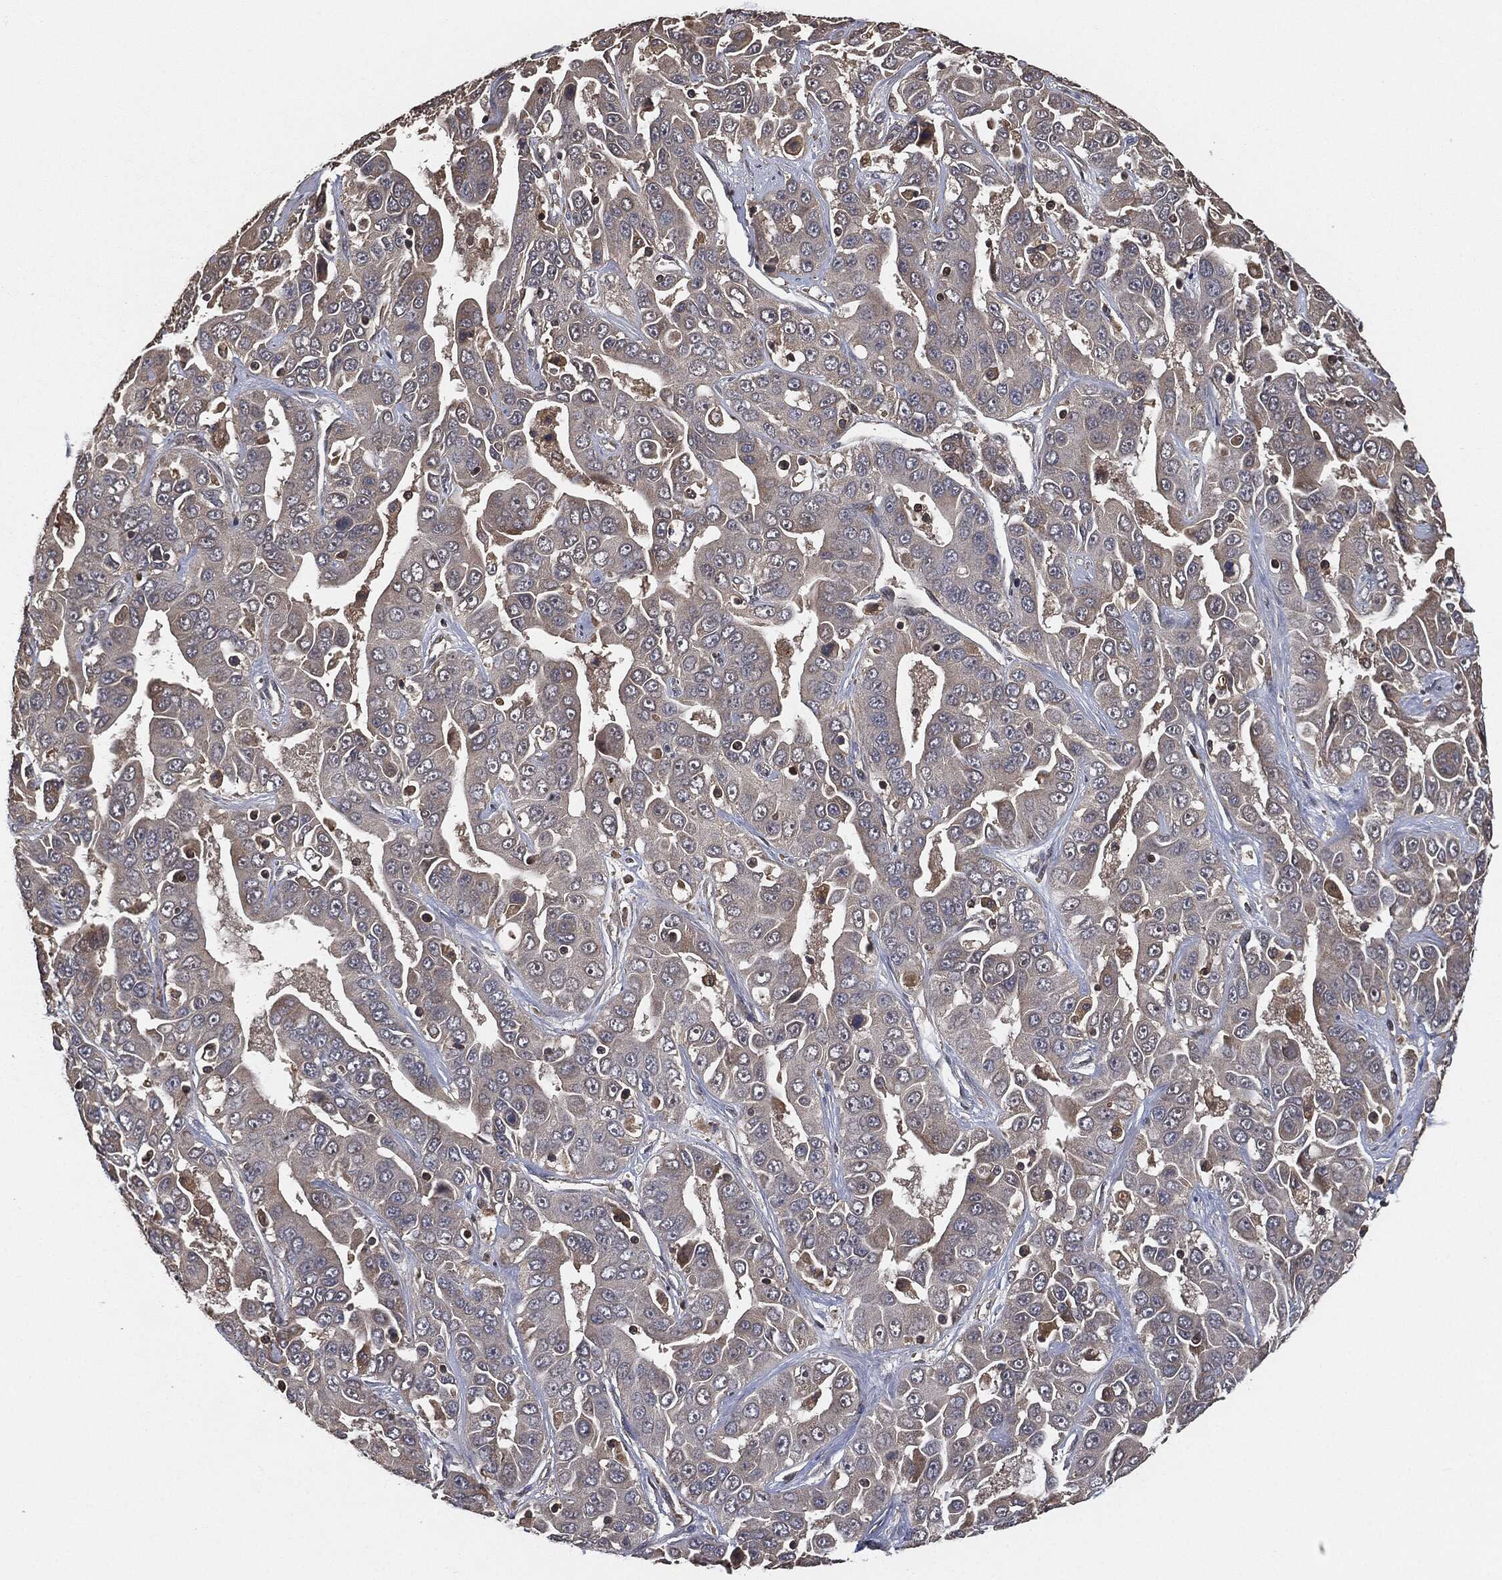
{"staining": {"intensity": "weak", "quantity": "25%-75%", "location": "cytoplasmic/membranous"}, "tissue": "liver cancer", "cell_type": "Tumor cells", "image_type": "cancer", "snomed": [{"axis": "morphology", "description": "Cholangiocarcinoma"}, {"axis": "topography", "description": "Liver"}], "caption": "DAB (3,3'-diaminobenzidine) immunohistochemical staining of human liver cancer displays weak cytoplasmic/membranous protein positivity in approximately 25%-75% of tumor cells.", "gene": "ERBIN", "patient": {"sex": "female", "age": 52}}